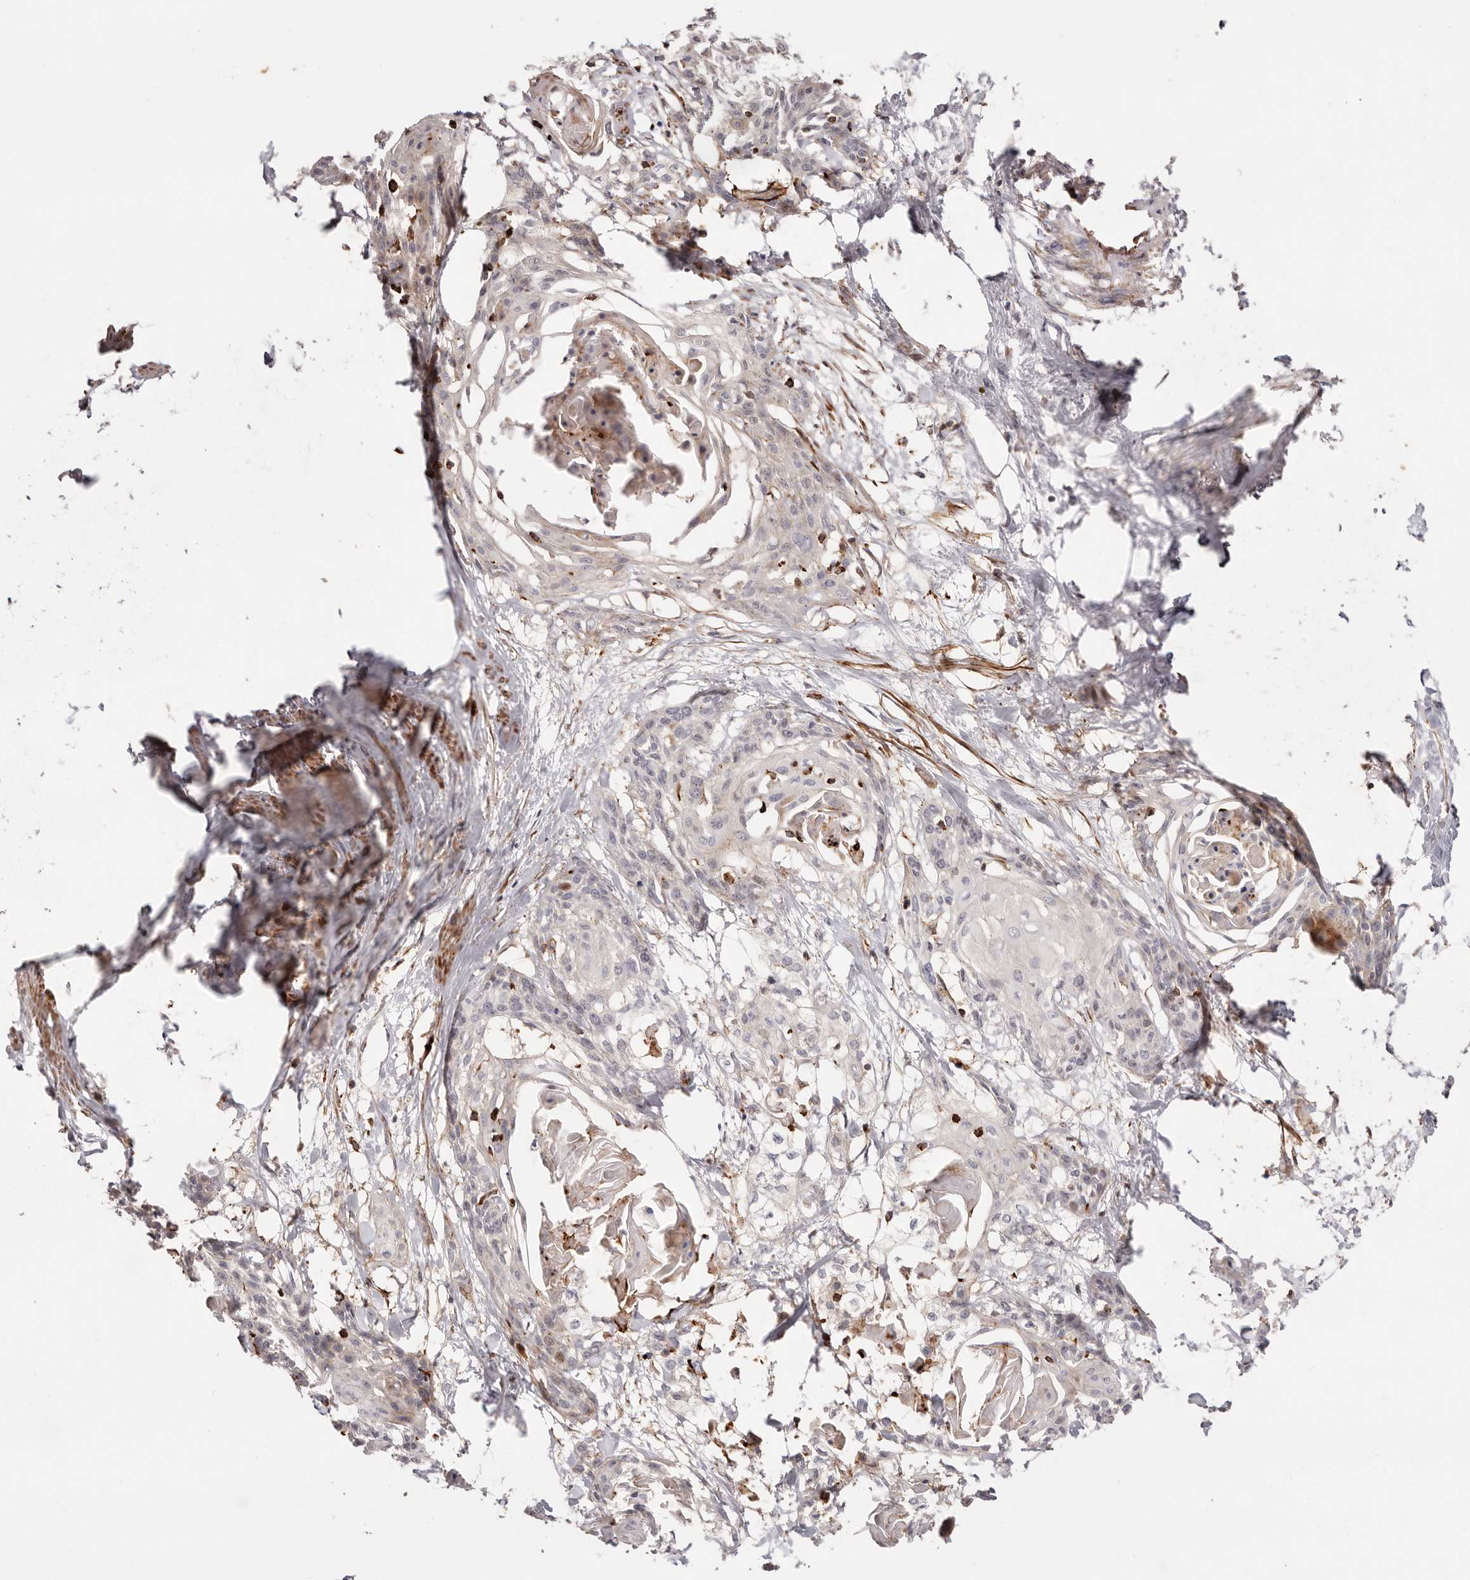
{"staining": {"intensity": "negative", "quantity": "none", "location": "none"}, "tissue": "cervical cancer", "cell_type": "Tumor cells", "image_type": "cancer", "snomed": [{"axis": "morphology", "description": "Squamous cell carcinoma, NOS"}, {"axis": "topography", "description": "Cervix"}], "caption": "This is a photomicrograph of IHC staining of cervical cancer, which shows no positivity in tumor cells.", "gene": "PTPN22", "patient": {"sex": "female", "age": 57}}